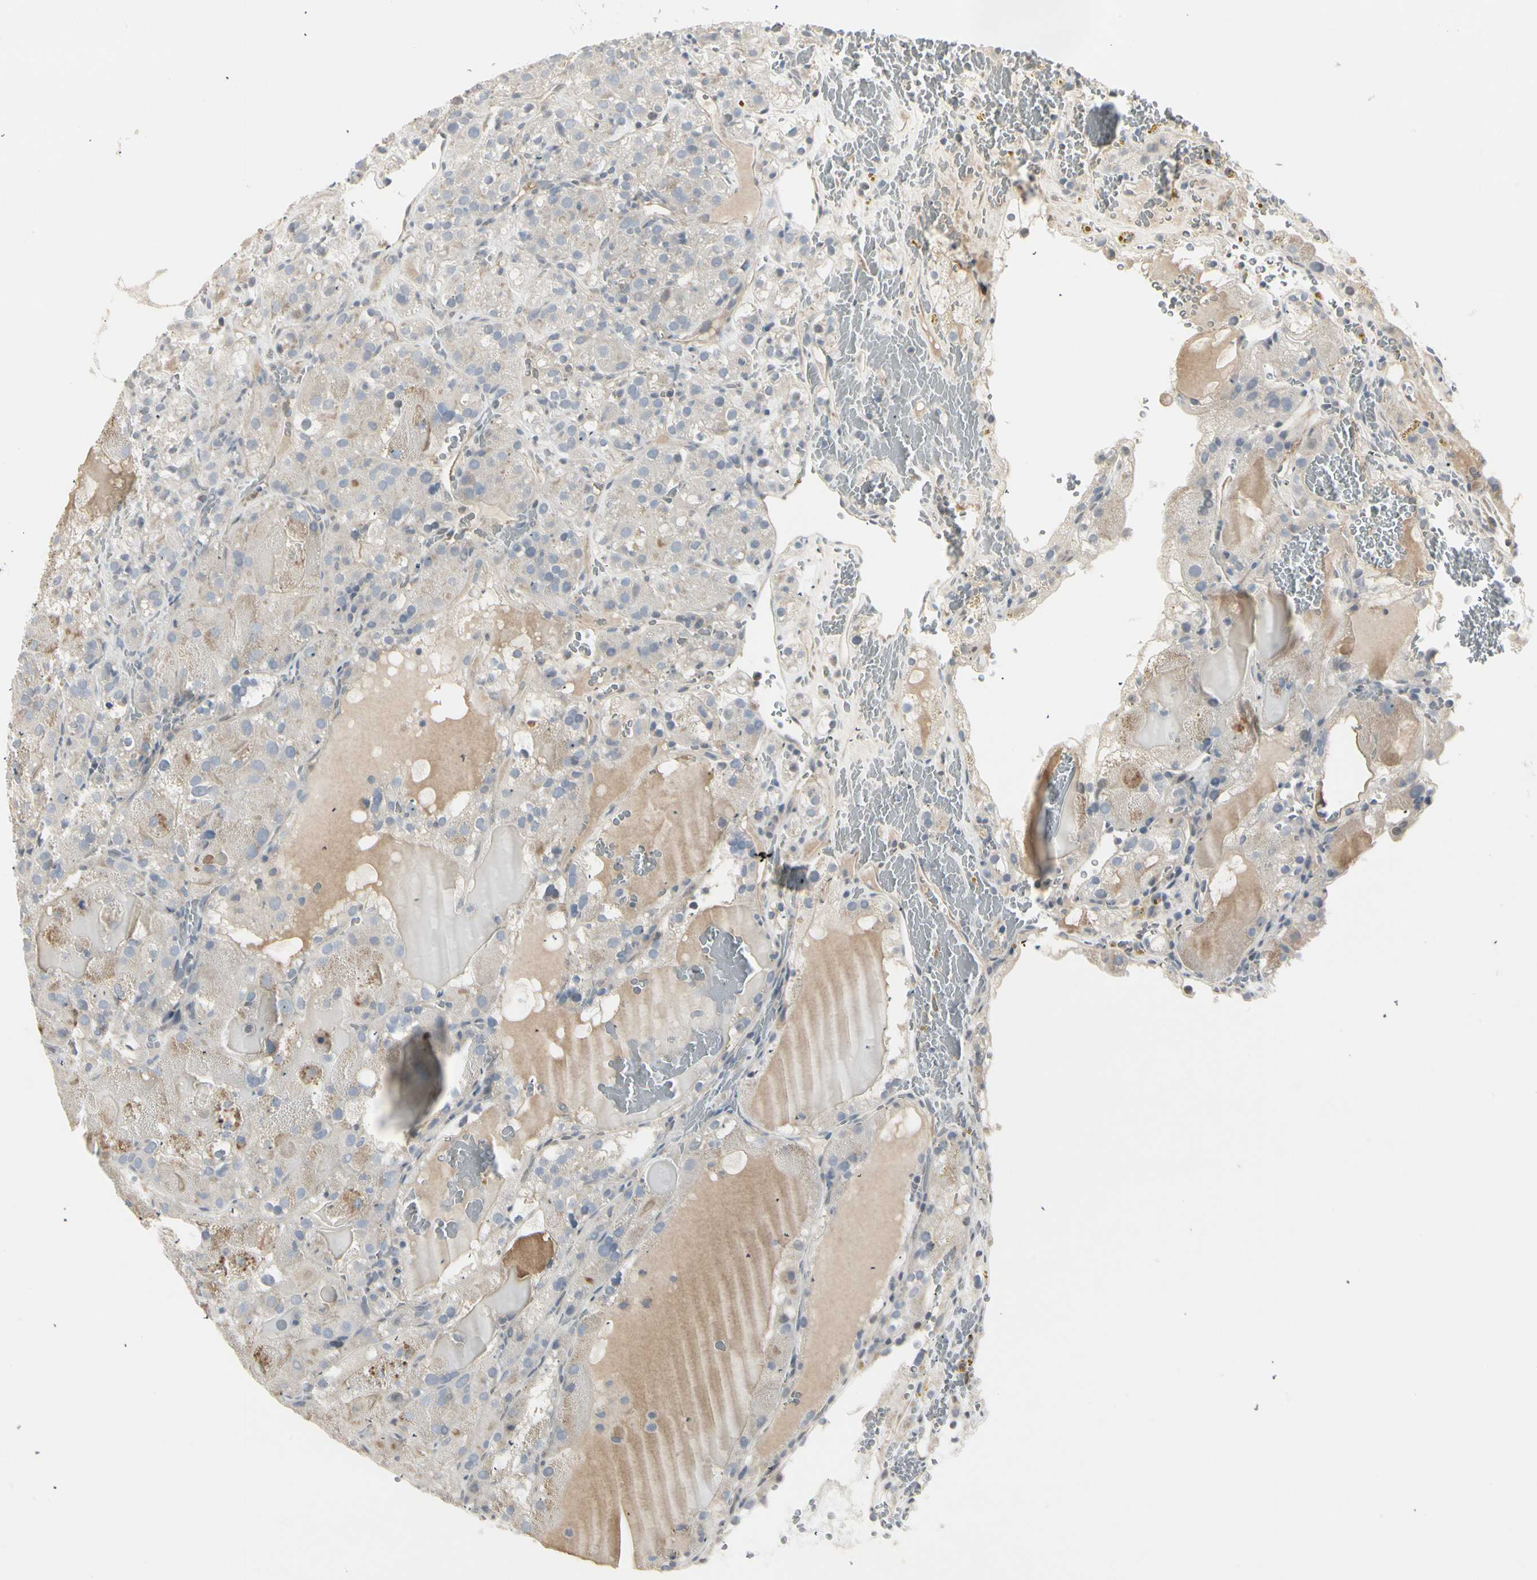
{"staining": {"intensity": "weak", "quantity": "<25%", "location": "cytoplasmic/membranous"}, "tissue": "renal cancer", "cell_type": "Tumor cells", "image_type": "cancer", "snomed": [{"axis": "morphology", "description": "Normal tissue, NOS"}, {"axis": "morphology", "description": "Adenocarcinoma, NOS"}, {"axis": "topography", "description": "Kidney"}], "caption": "DAB immunohistochemical staining of human renal cancer (adenocarcinoma) exhibits no significant positivity in tumor cells. (DAB IHC, high magnification).", "gene": "DMPK", "patient": {"sex": "male", "age": 61}}